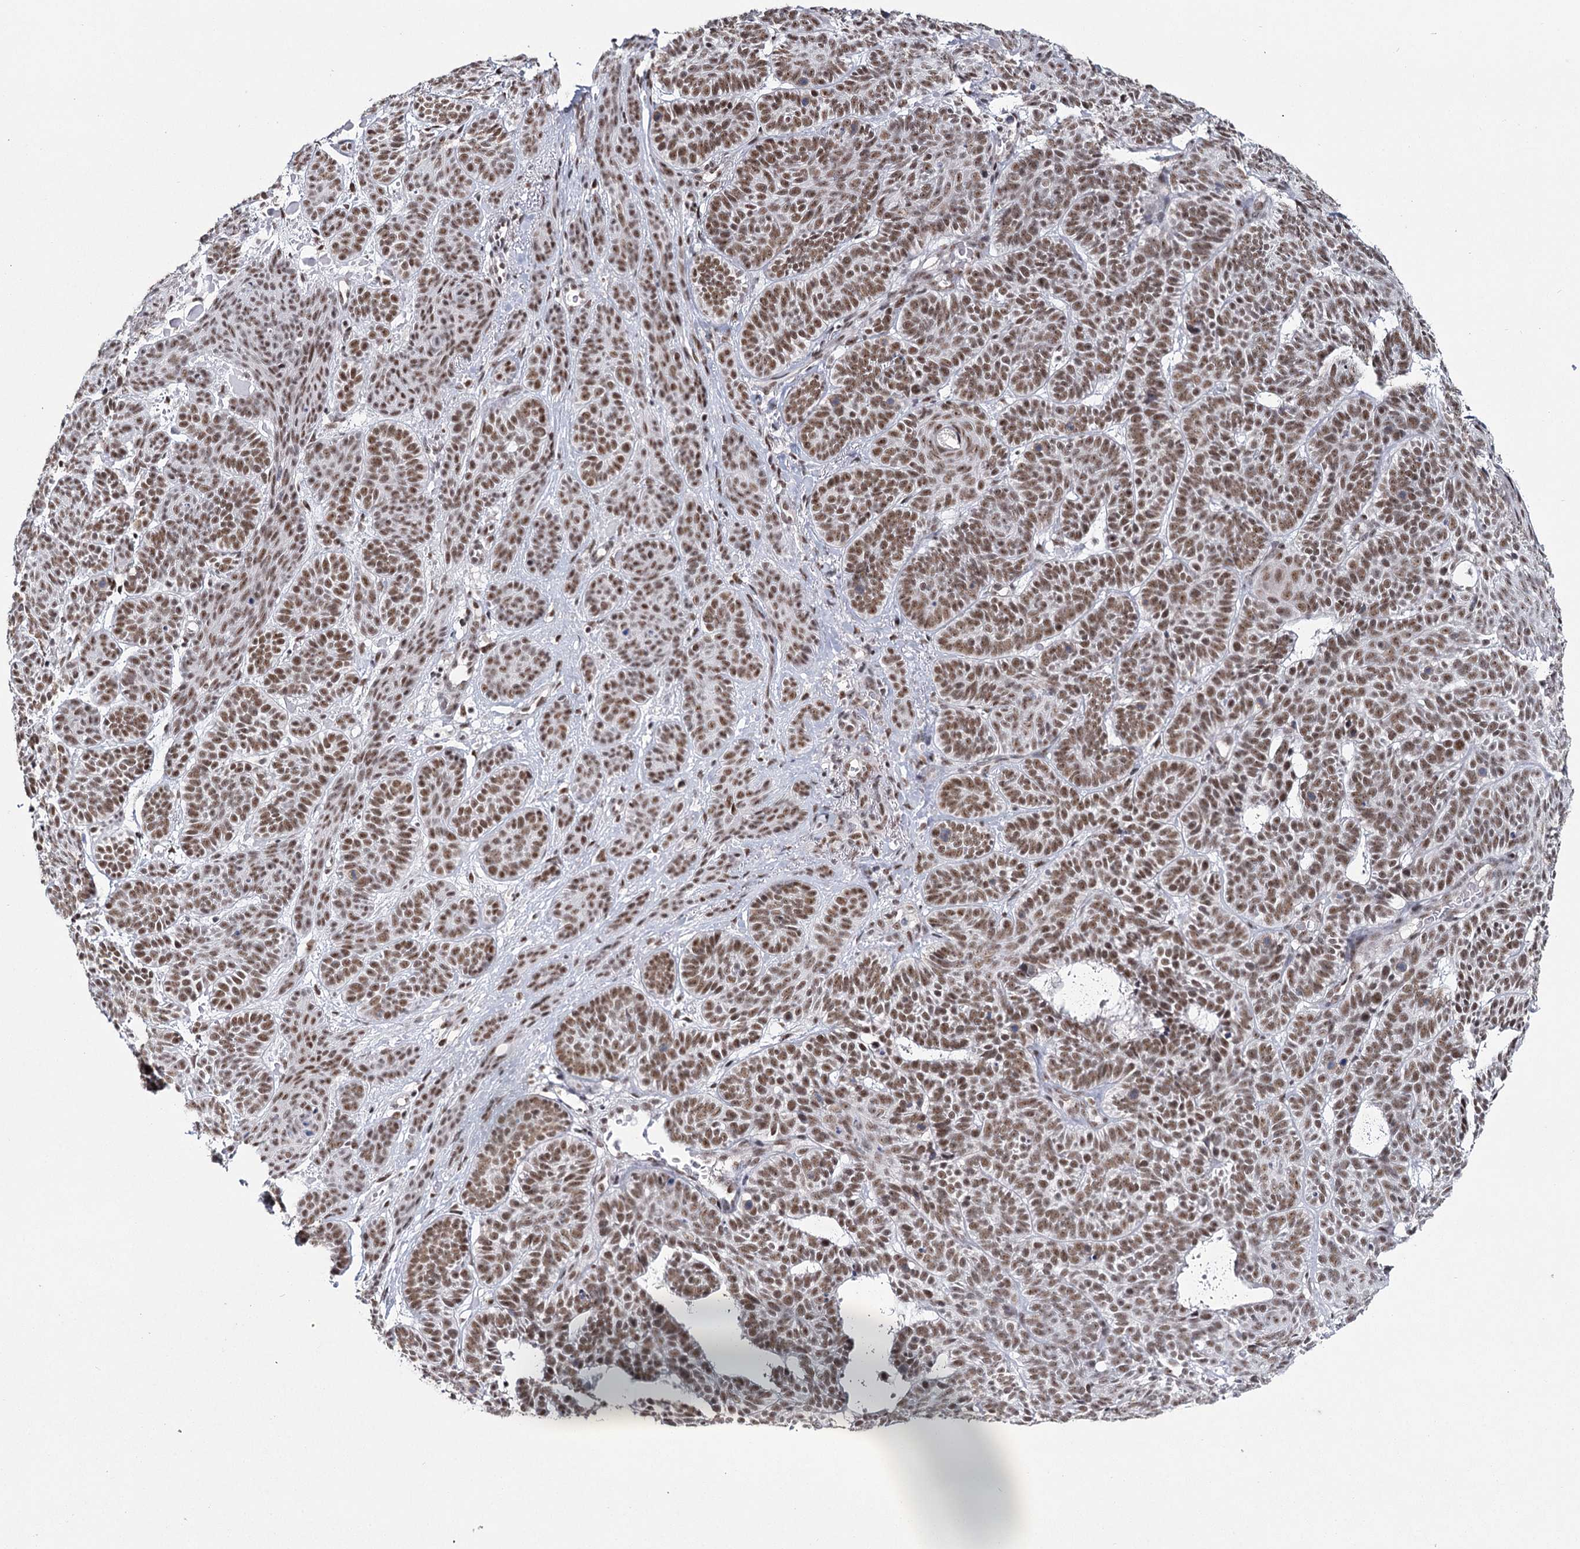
{"staining": {"intensity": "moderate", "quantity": ">75%", "location": "nuclear"}, "tissue": "skin cancer", "cell_type": "Tumor cells", "image_type": "cancer", "snomed": [{"axis": "morphology", "description": "Basal cell carcinoma"}, {"axis": "topography", "description": "Skin"}], "caption": "Approximately >75% of tumor cells in human basal cell carcinoma (skin) reveal moderate nuclear protein positivity as visualized by brown immunohistochemical staining.", "gene": "SCAF8", "patient": {"sex": "male", "age": 85}}